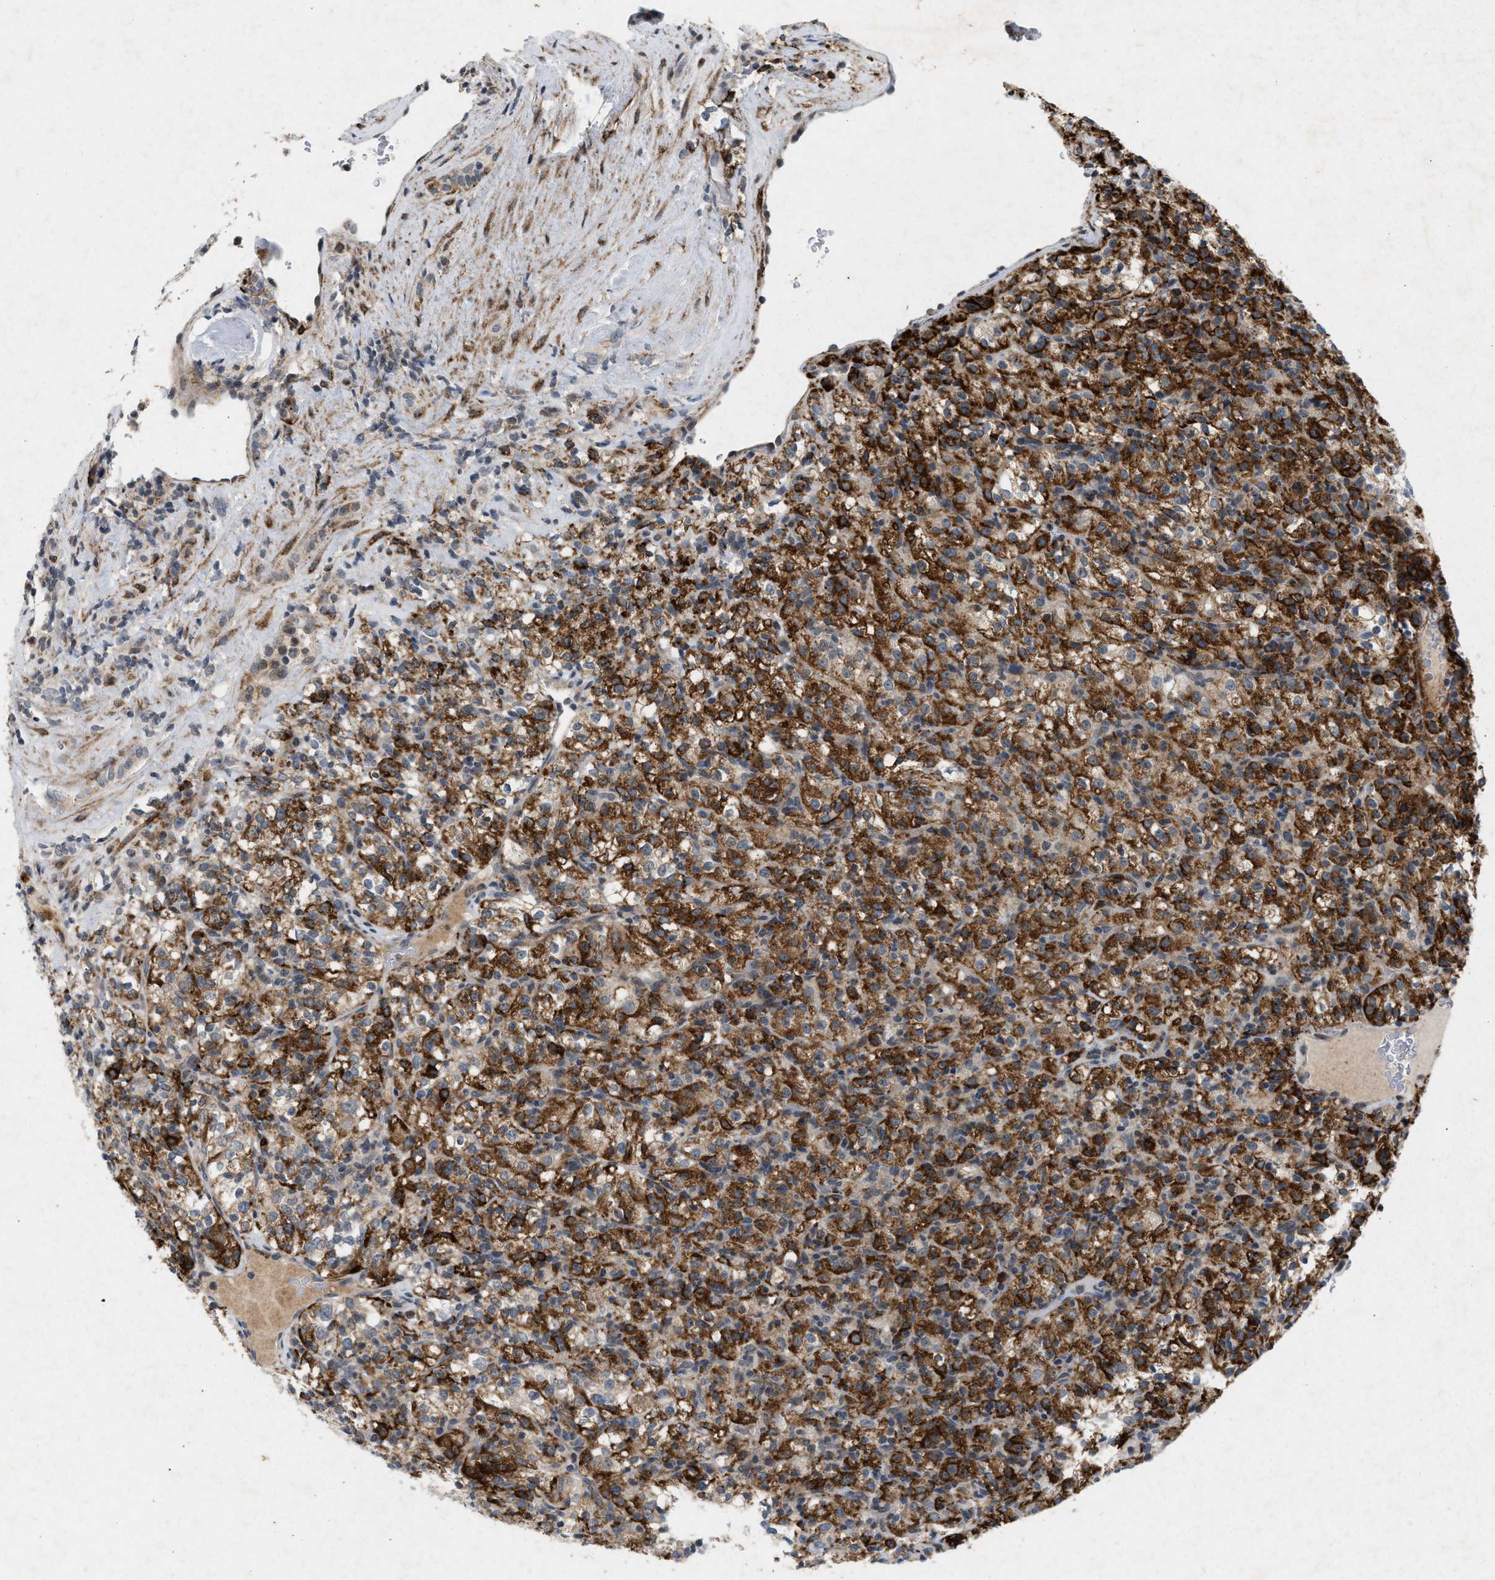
{"staining": {"intensity": "moderate", "quantity": ">75%", "location": "cytoplasmic/membranous"}, "tissue": "renal cancer", "cell_type": "Tumor cells", "image_type": "cancer", "snomed": [{"axis": "morphology", "description": "Normal tissue, NOS"}, {"axis": "morphology", "description": "Adenocarcinoma, NOS"}, {"axis": "topography", "description": "Kidney"}], "caption": "Brown immunohistochemical staining in human renal adenocarcinoma demonstrates moderate cytoplasmic/membranous expression in about >75% of tumor cells.", "gene": "ZPR1", "patient": {"sex": "female", "age": 72}}